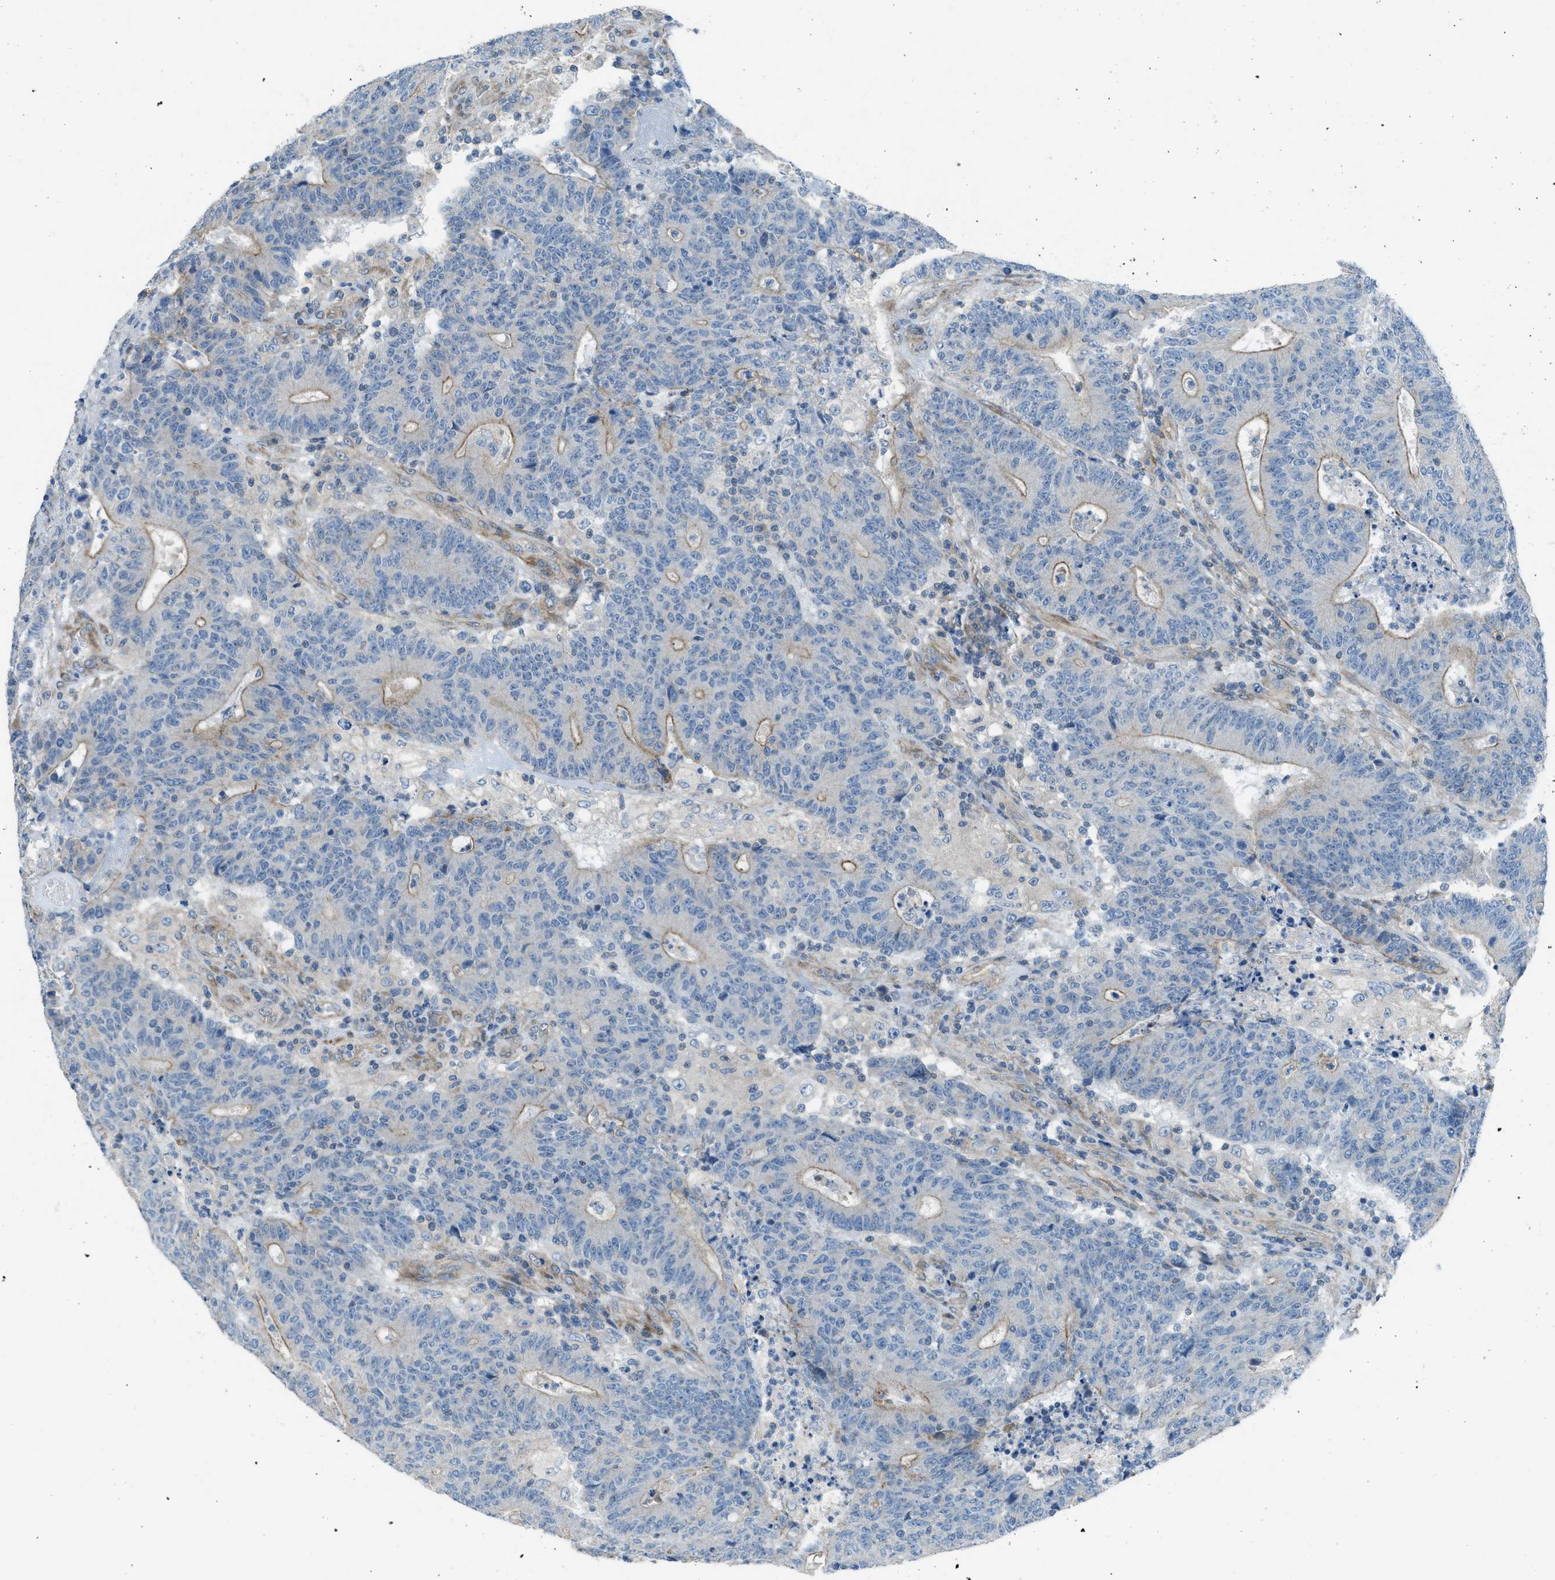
{"staining": {"intensity": "moderate", "quantity": "<25%", "location": "cytoplasmic/membranous"}, "tissue": "colorectal cancer", "cell_type": "Tumor cells", "image_type": "cancer", "snomed": [{"axis": "morphology", "description": "Normal tissue, NOS"}, {"axis": "morphology", "description": "Adenocarcinoma, NOS"}, {"axis": "topography", "description": "Colon"}], "caption": "High-magnification brightfield microscopy of colorectal adenocarcinoma stained with DAB (brown) and counterstained with hematoxylin (blue). tumor cells exhibit moderate cytoplasmic/membranous positivity is identified in about<25% of cells.", "gene": "PRKN", "patient": {"sex": "female", "age": 75}}